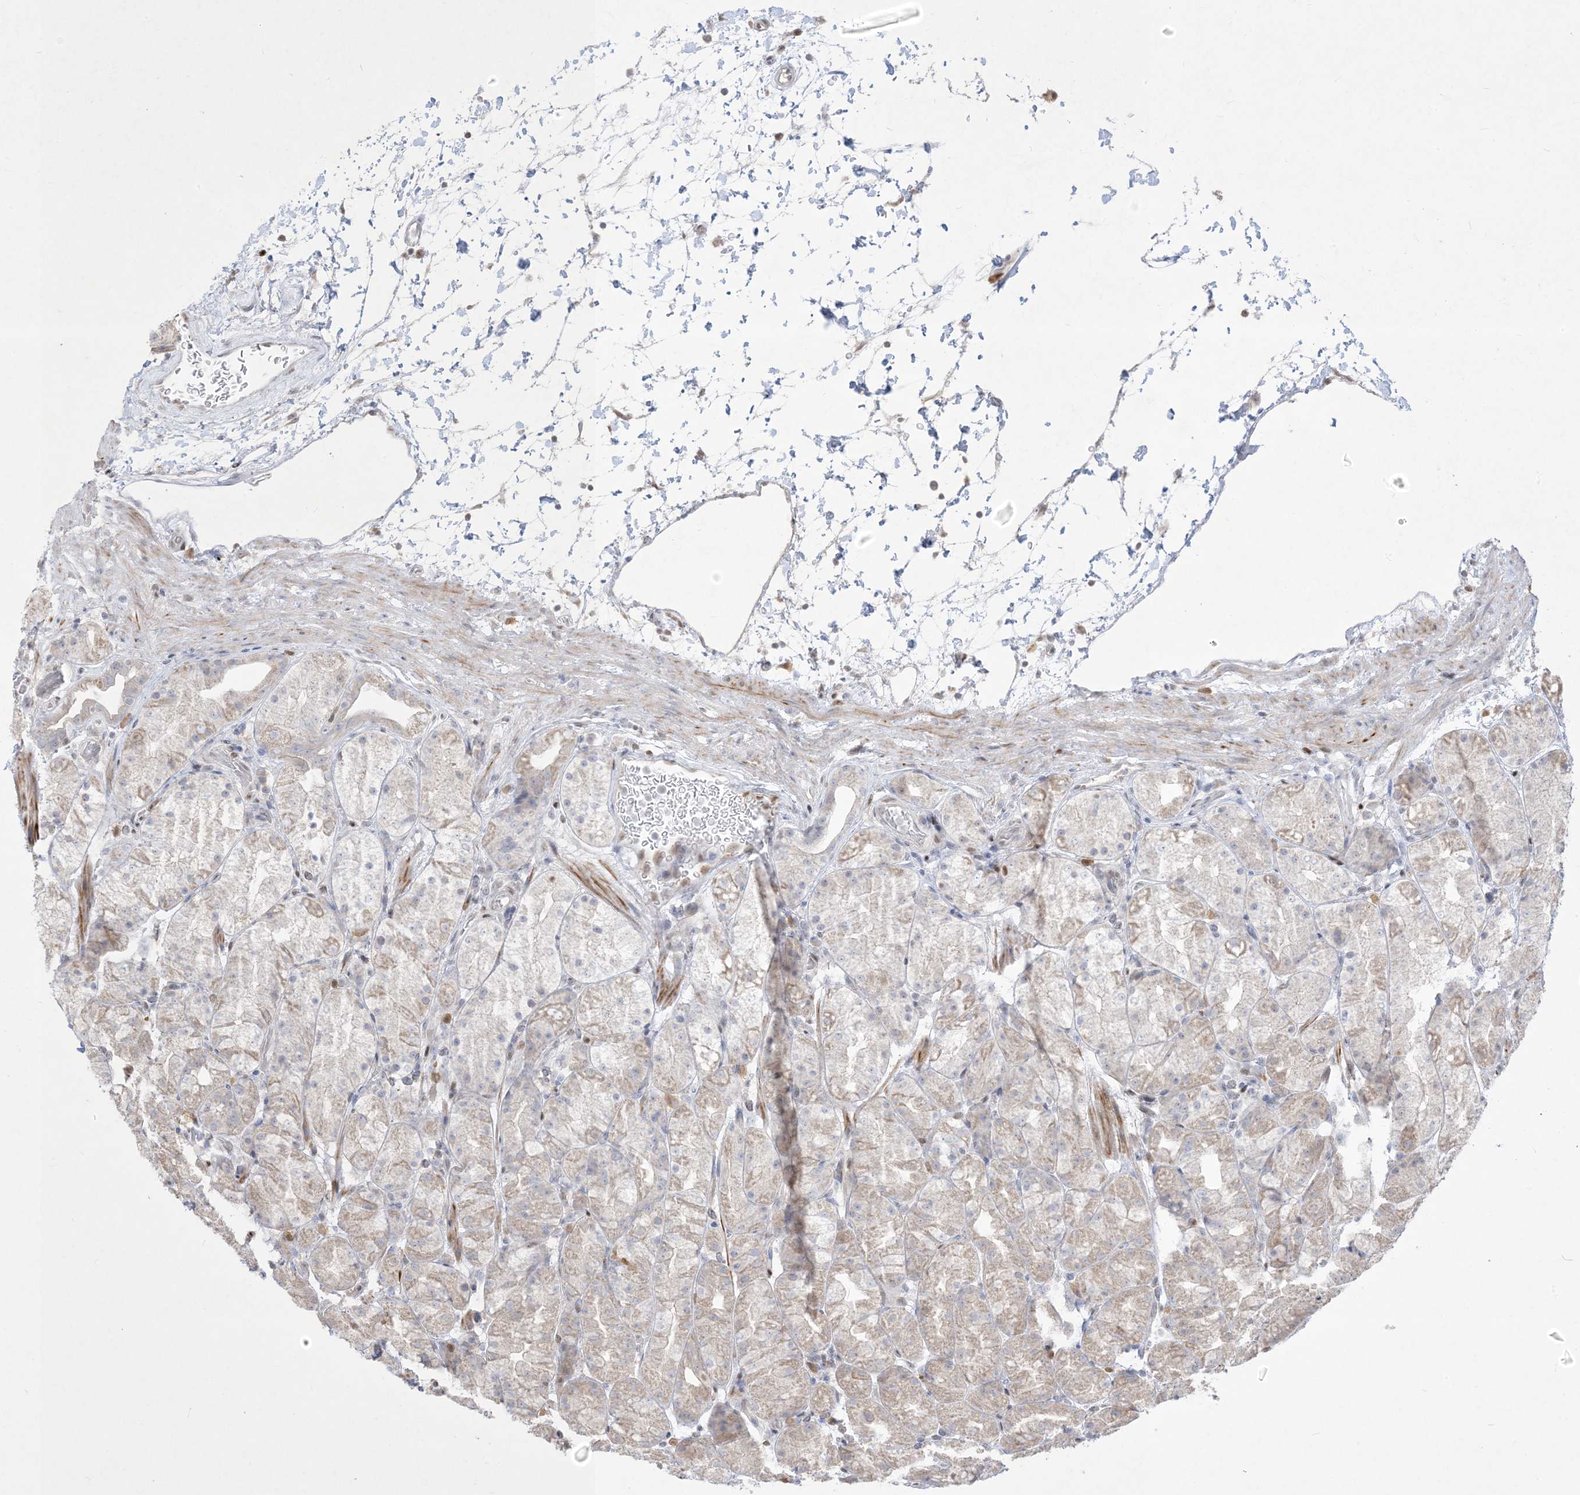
{"staining": {"intensity": "moderate", "quantity": "<25%", "location": "cytoplasmic/membranous"}, "tissue": "stomach", "cell_type": "Glandular cells", "image_type": "normal", "snomed": [{"axis": "morphology", "description": "Normal tissue, NOS"}, {"axis": "topography", "description": "Stomach, upper"}], "caption": "This is an image of immunohistochemistry staining of unremarkable stomach, which shows moderate staining in the cytoplasmic/membranous of glandular cells.", "gene": "BHLHE40", "patient": {"sex": "male", "age": 48}}